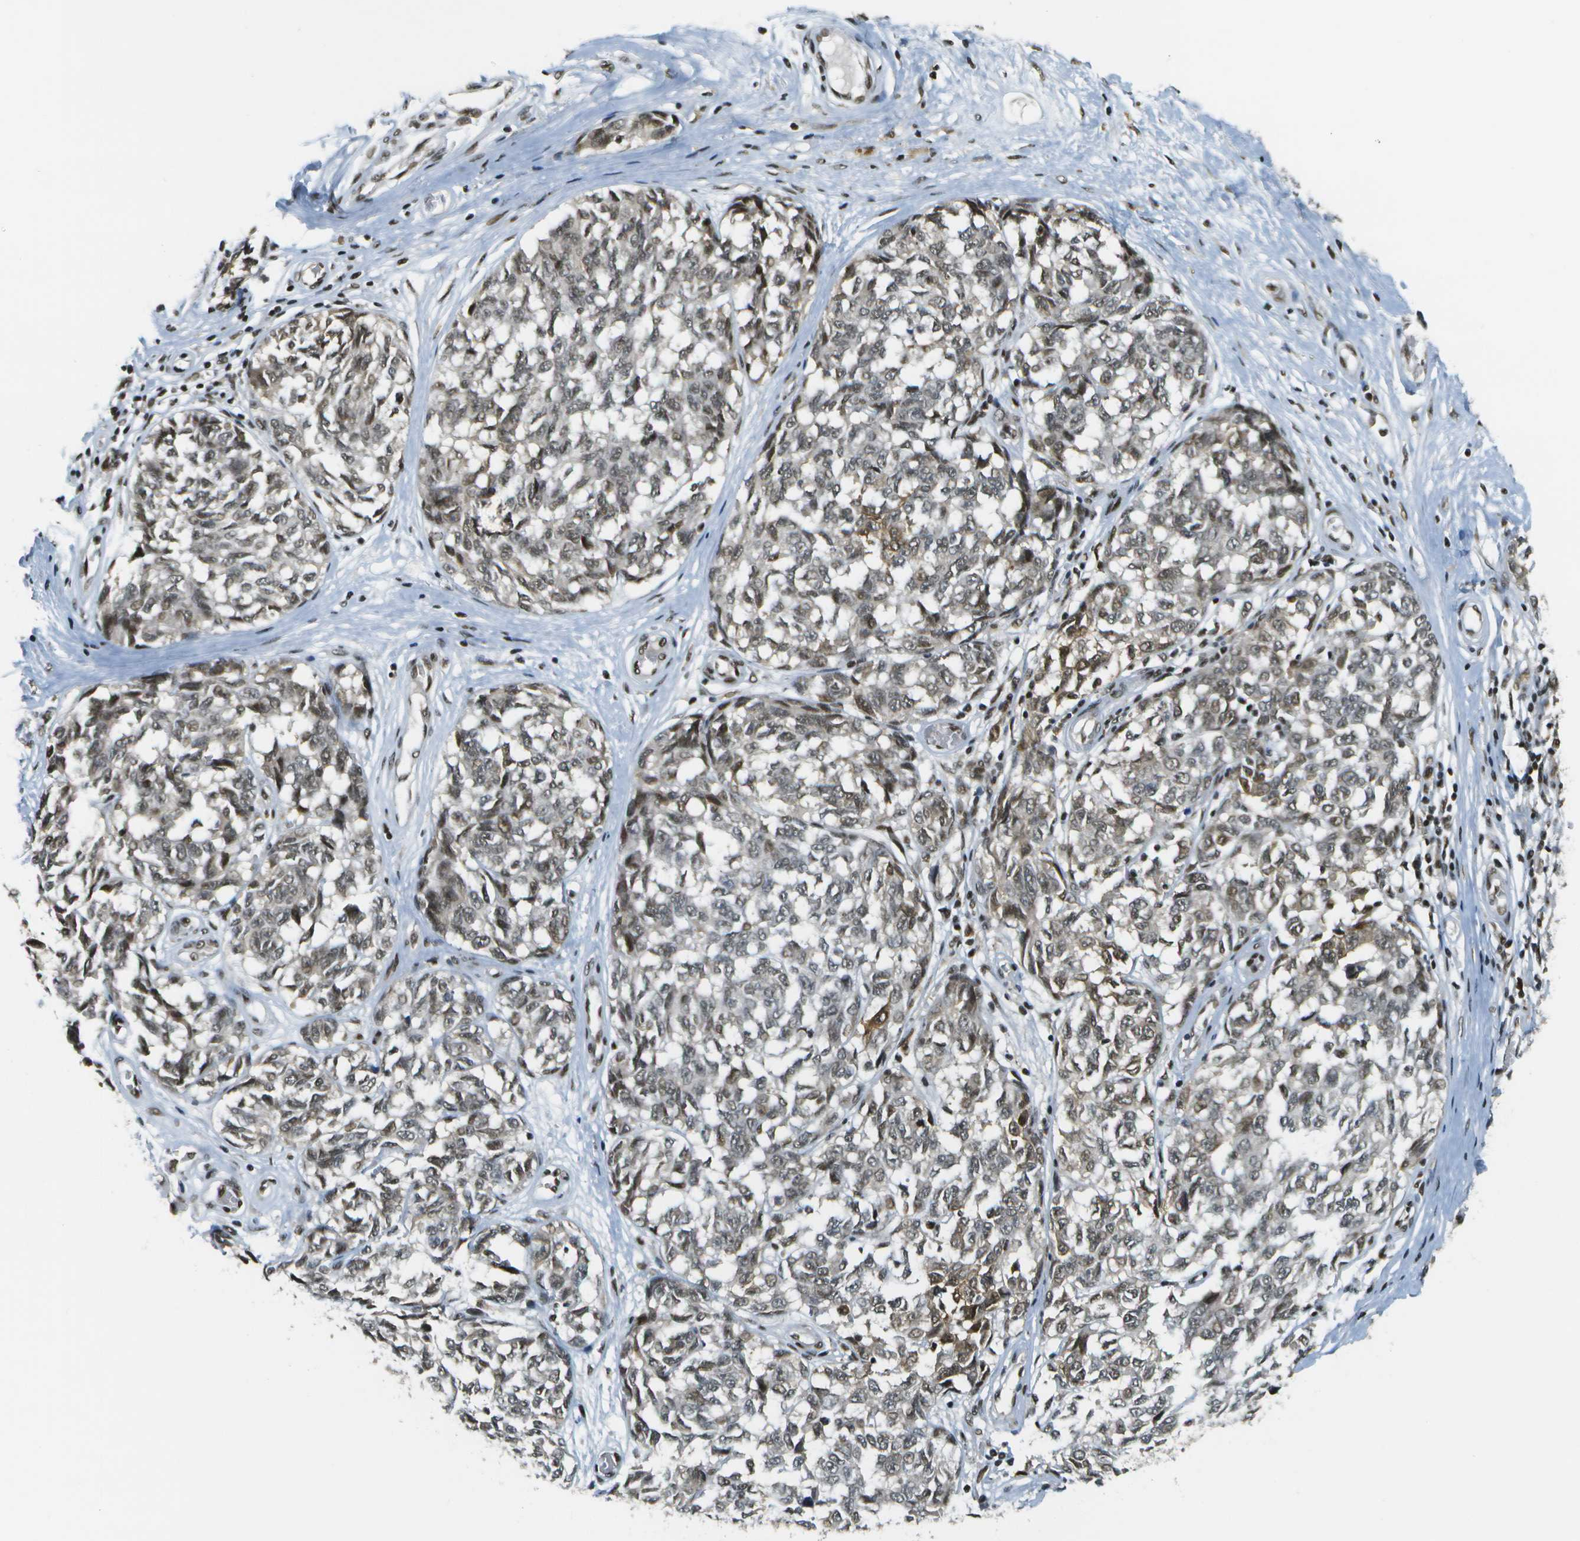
{"staining": {"intensity": "moderate", "quantity": "25%-75%", "location": "nuclear"}, "tissue": "melanoma", "cell_type": "Tumor cells", "image_type": "cancer", "snomed": [{"axis": "morphology", "description": "Malignant melanoma, NOS"}, {"axis": "topography", "description": "Skin"}], "caption": "Malignant melanoma stained for a protein shows moderate nuclear positivity in tumor cells.", "gene": "IRF7", "patient": {"sex": "female", "age": 64}}